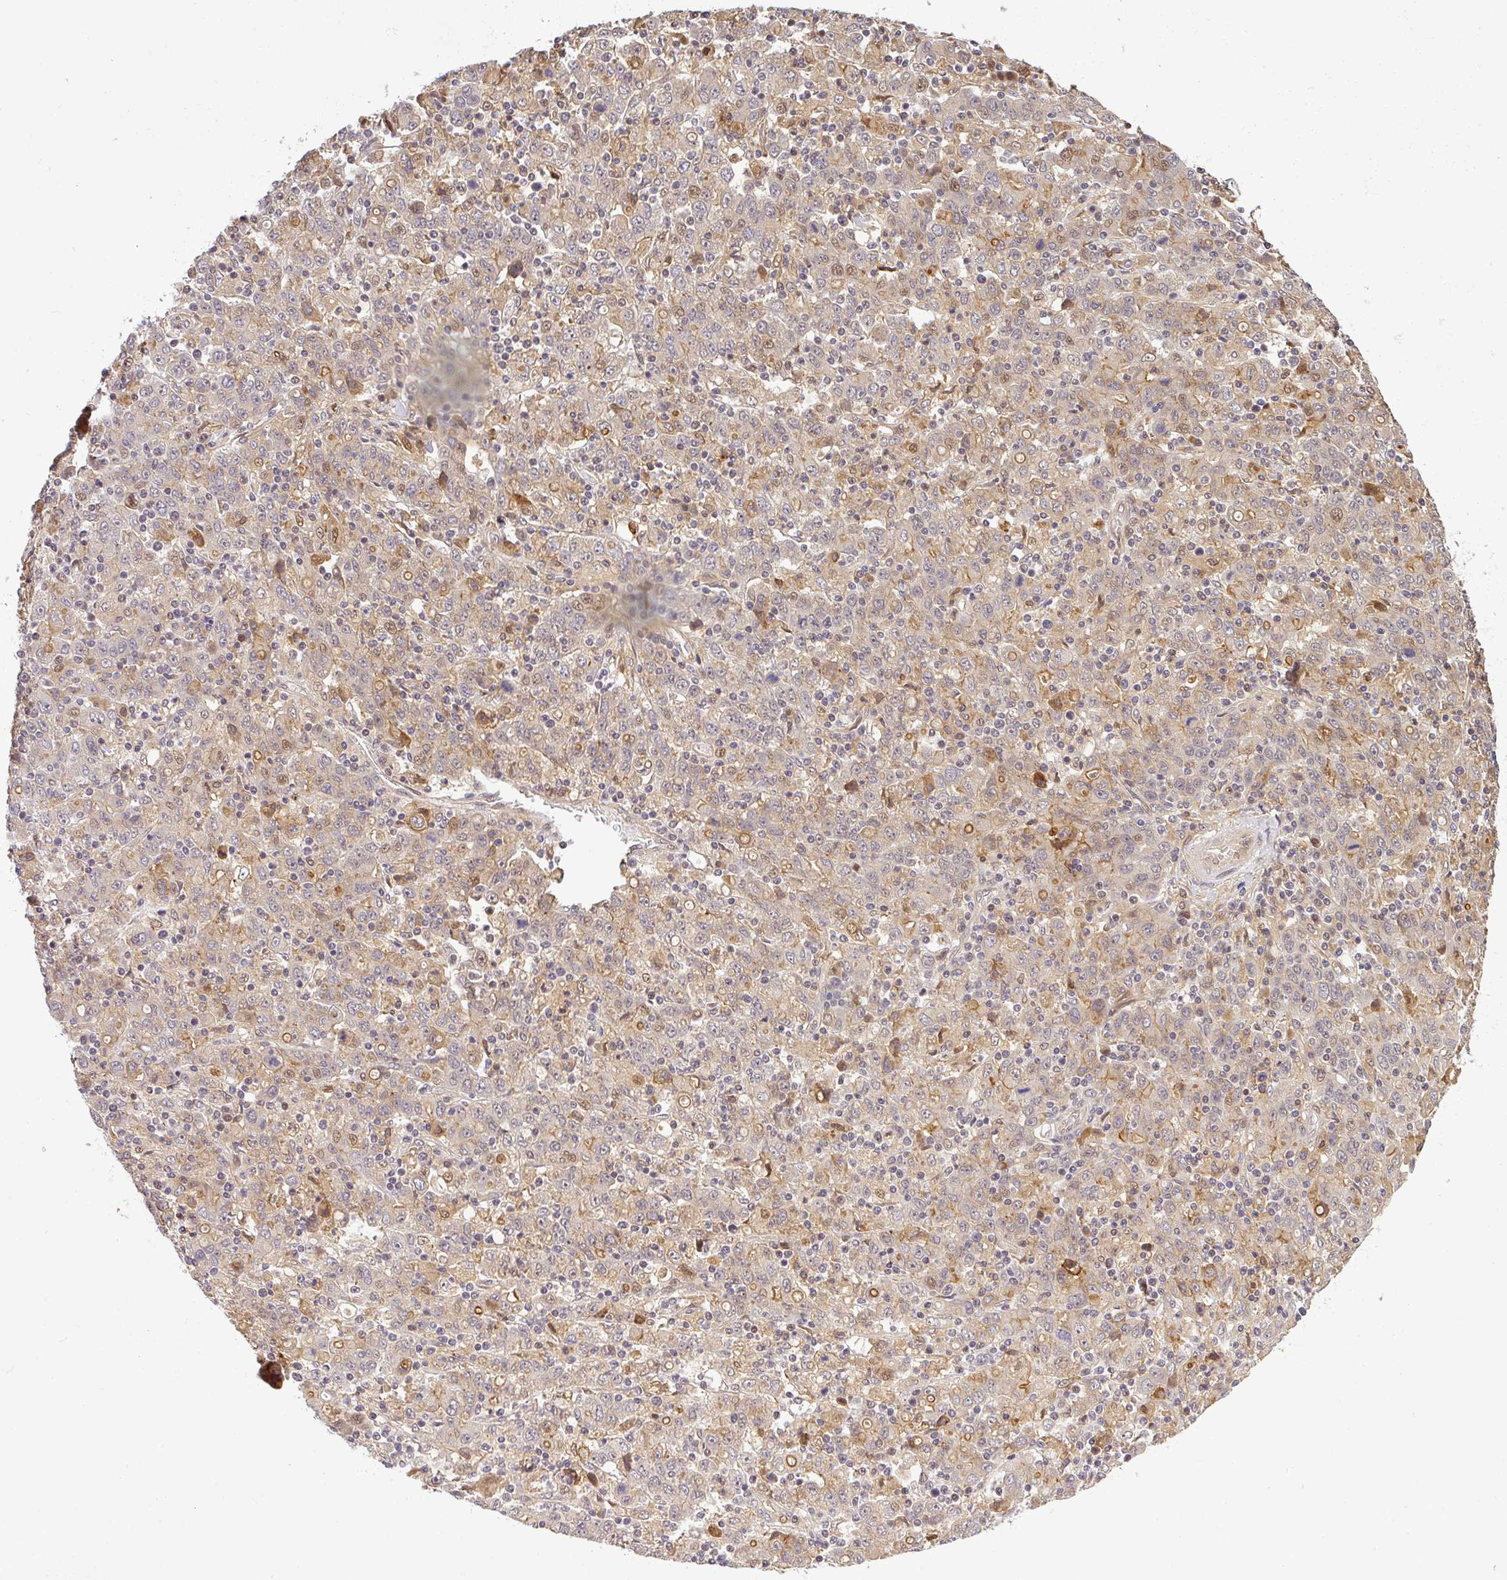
{"staining": {"intensity": "weak", "quantity": "<25%", "location": "cytoplasmic/membranous"}, "tissue": "stomach cancer", "cell_type": "Tumor cells", "image_type": "cancer", "snomed": [{"axis": "morphology", "description": "Adenocarcinoma, NOS"}, {"axis": "topography", "description": "Stomach, upper"}], "caption": "Human stomach cancer stained for a protein using immunohistochemistry shows no expression in tumor cells.", "gene": "FAM153A", "patient": {"sex": "male", "age": 69}}